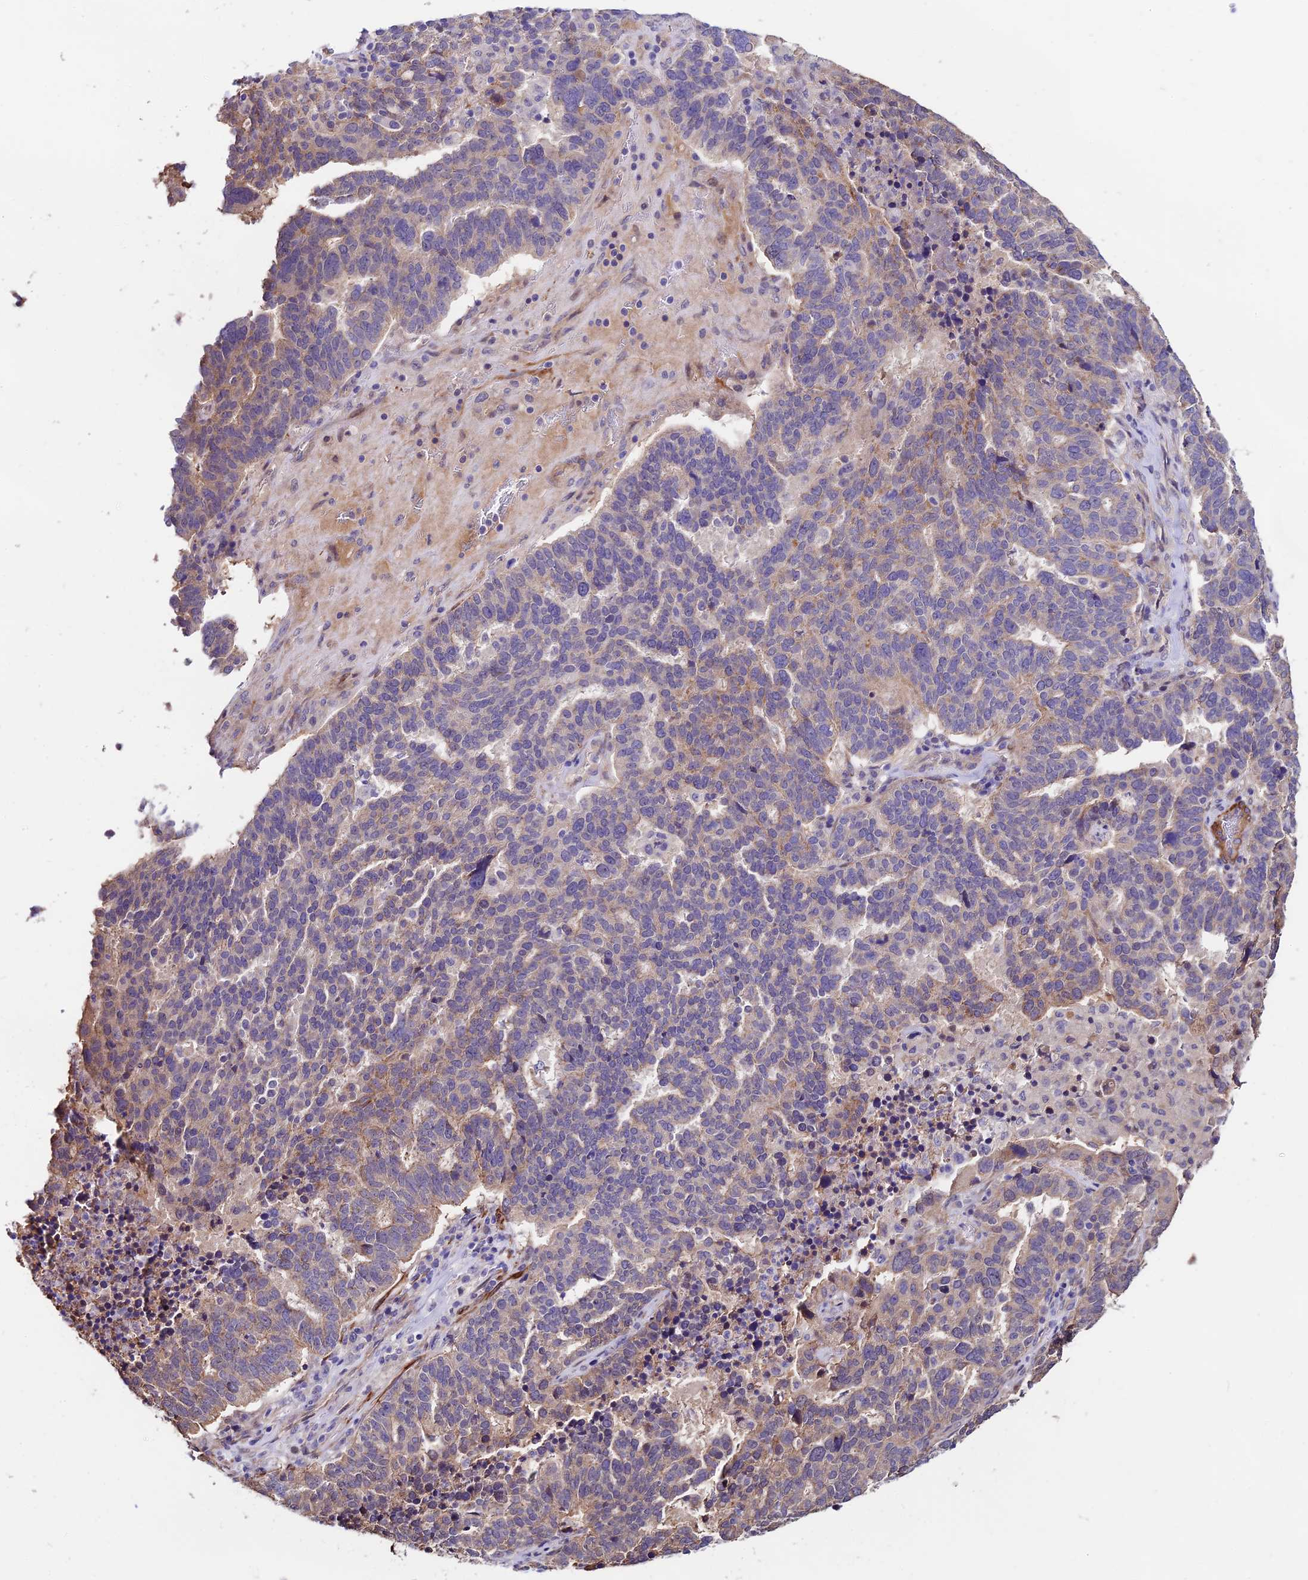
{"staining": {"intensity": "weak", "quantity": "25%-75%", "location": "cytoplasmic/membranous"}, "tissue": "ovarian cancer", "cell_type": "Tumor cells", "image_type": "cancer", "snomed": [{"axis": "morphology", "description": "Cystadenocarcinoma, serous, NOS"}, {"axis": "topography", "description": "Ovary"}], "caption": "Immunohistochemistry of human serous cystadenocarcinoma (ovarian) shows low levels of weak cytoplasmic/membranous expression in about 25%-75% of tumor cells.", "gene": "ANKRD50", "patient": {"sex": "female", "age": 59}}